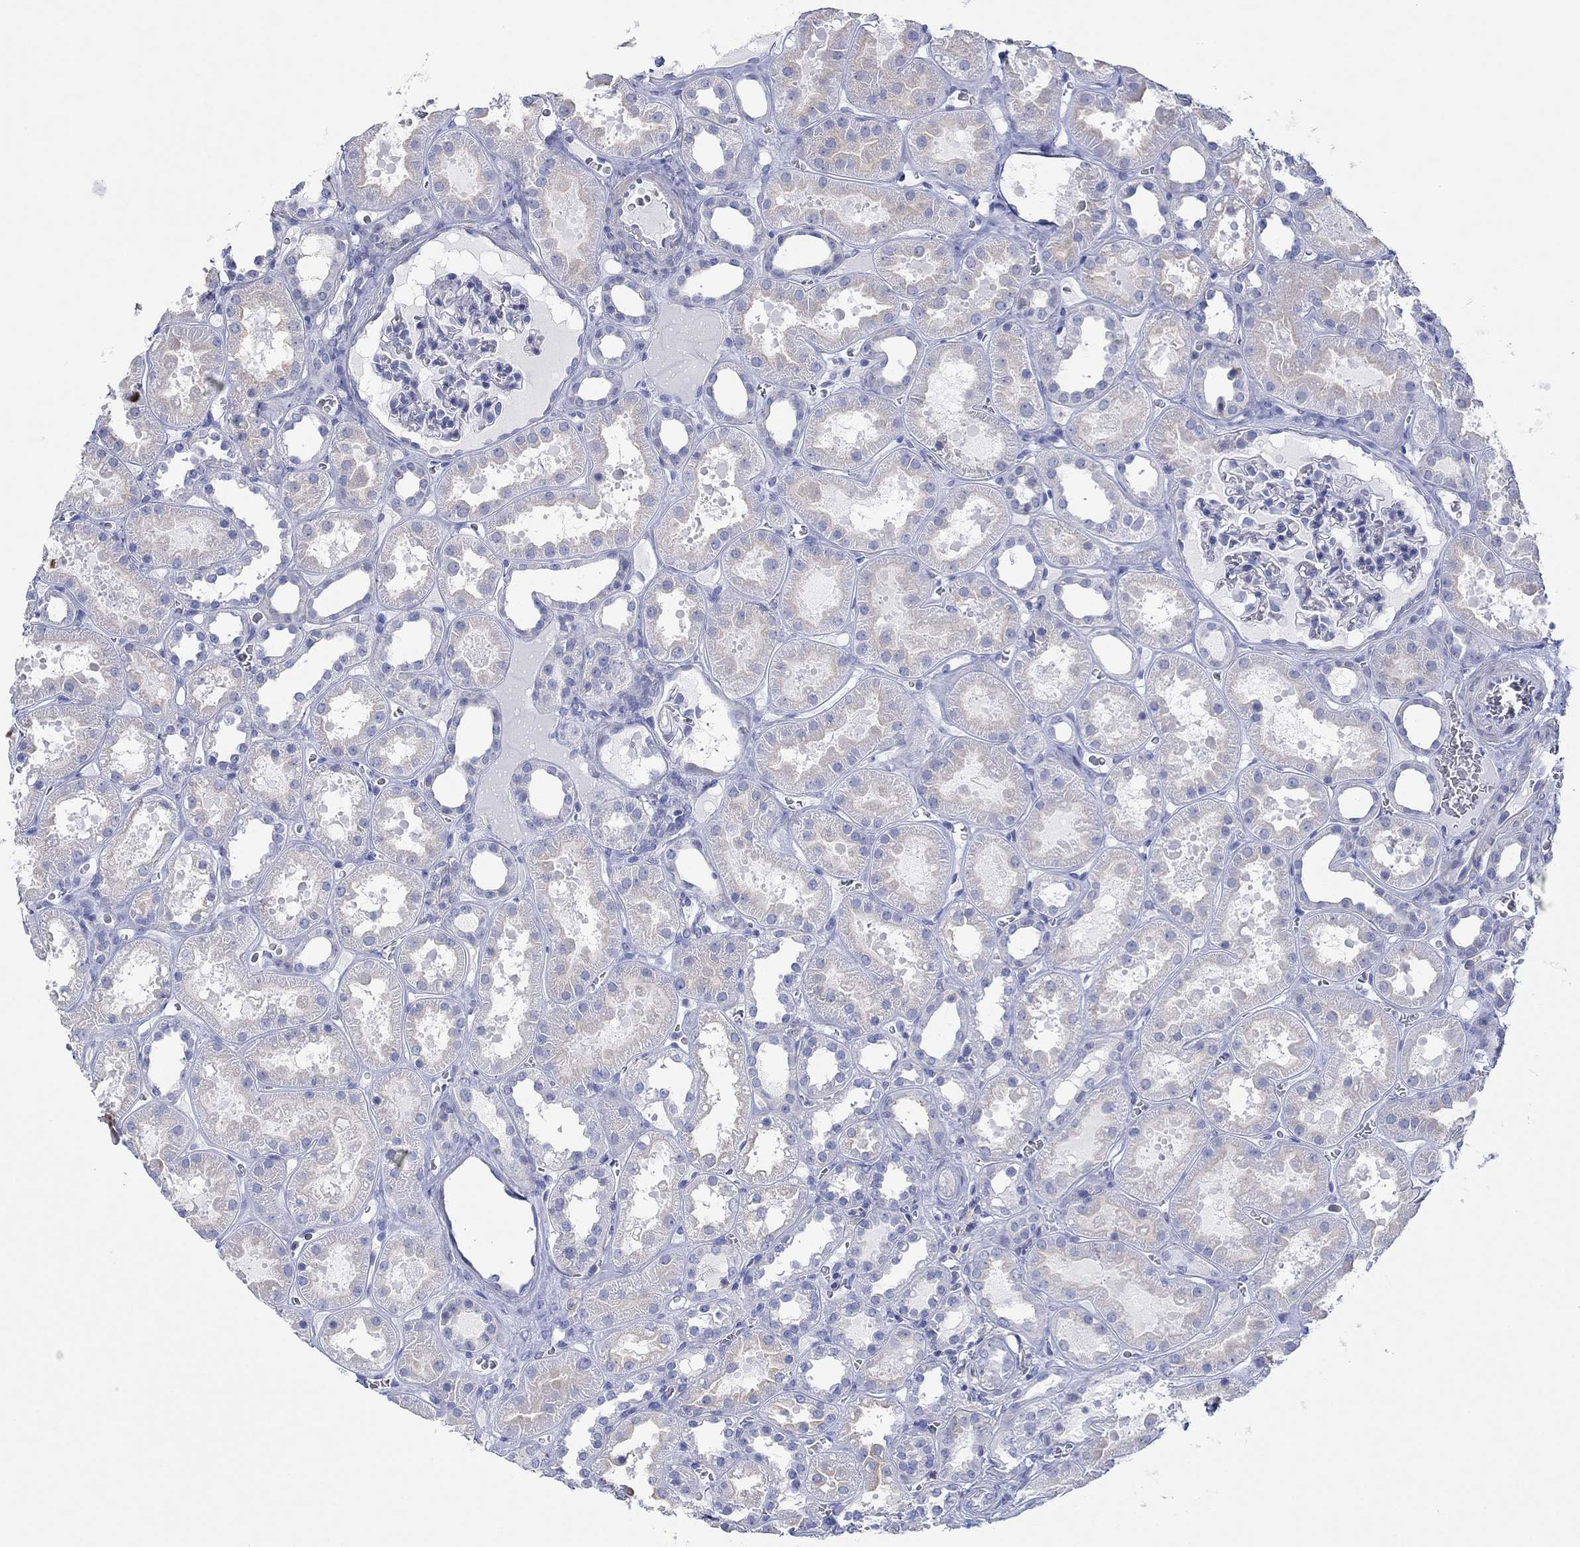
{"staining": {"intensity": "negative", "quantity": "none", "location": "none"}, "tissue": "kidney", "cell_type": "Cells in glomeruli", "image_type": "normal", "snomed": [{"axis": "morphology", "description": "Normal tissue, NOS"}, {"axis": "topography", "description": "Kidney"}], "caption": "Unremarkable kidney was stained to show a protein in brown. There is no significant expression in cells in glomeruli.", "gene": "PPIL6", "patient": {"sex": "female", "age": 41}}